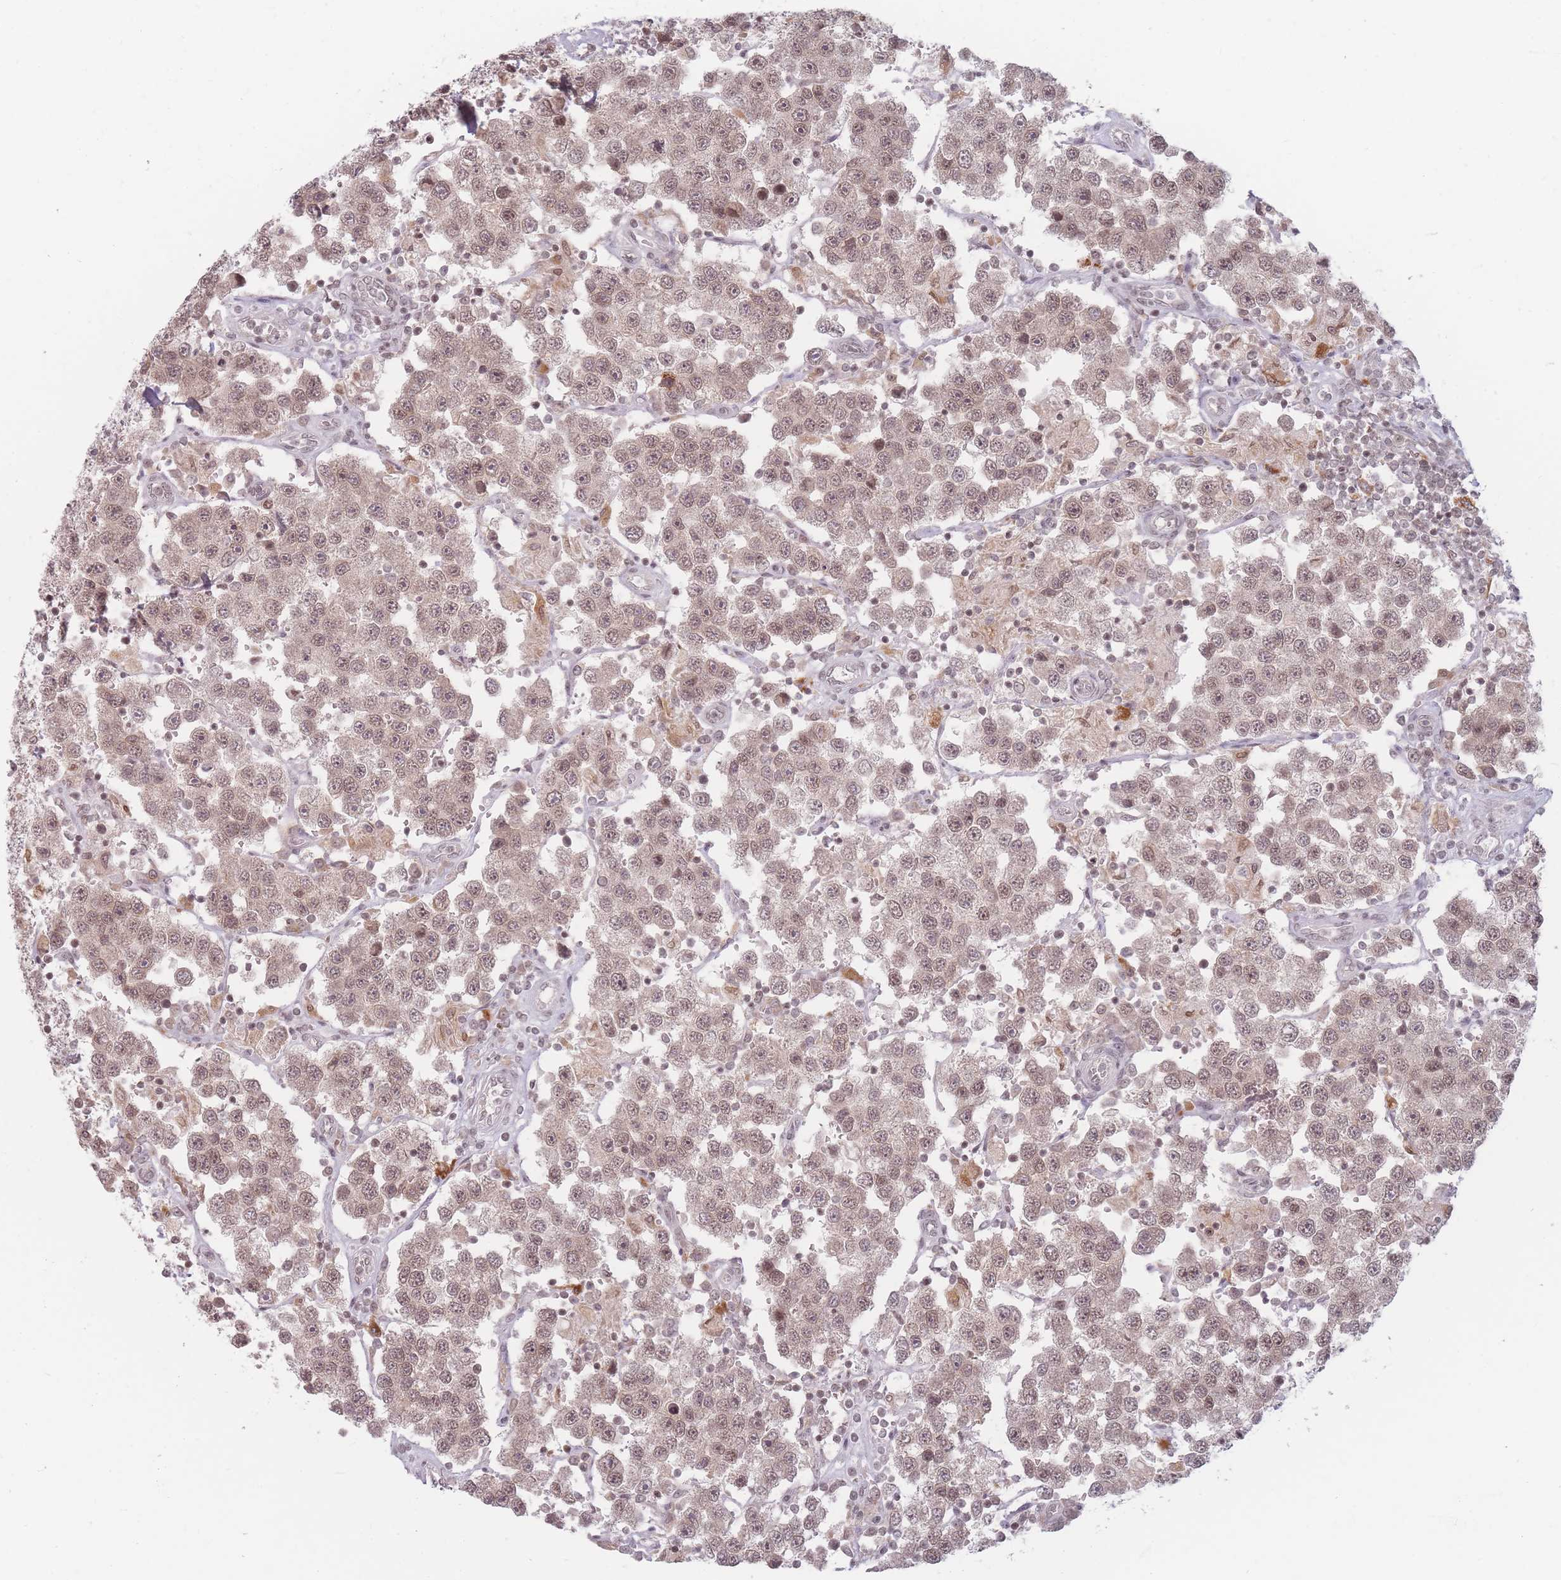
{"staining": {"intensity": "moderate", "quantity": ">75%", "location": "cytoplasmic/membranous,nuclear"}, "tissue": "testis cancer", "cell_type": "Tumor cells", "image_type": "cancer", "snomed": [{"axis": "morphology", "description": "Seminoma, NOS"}, {"axis": "topography", "description": "Testis"}], "caption": "Immunohistochemistry of testis seminoma demonstrates medium levels of moderate cytoplasmic/membranous and nuclear positivity in about >75% of tumor cells.", "gene": "SPATA45", "patient": {"sex": "male", "age": 37}}